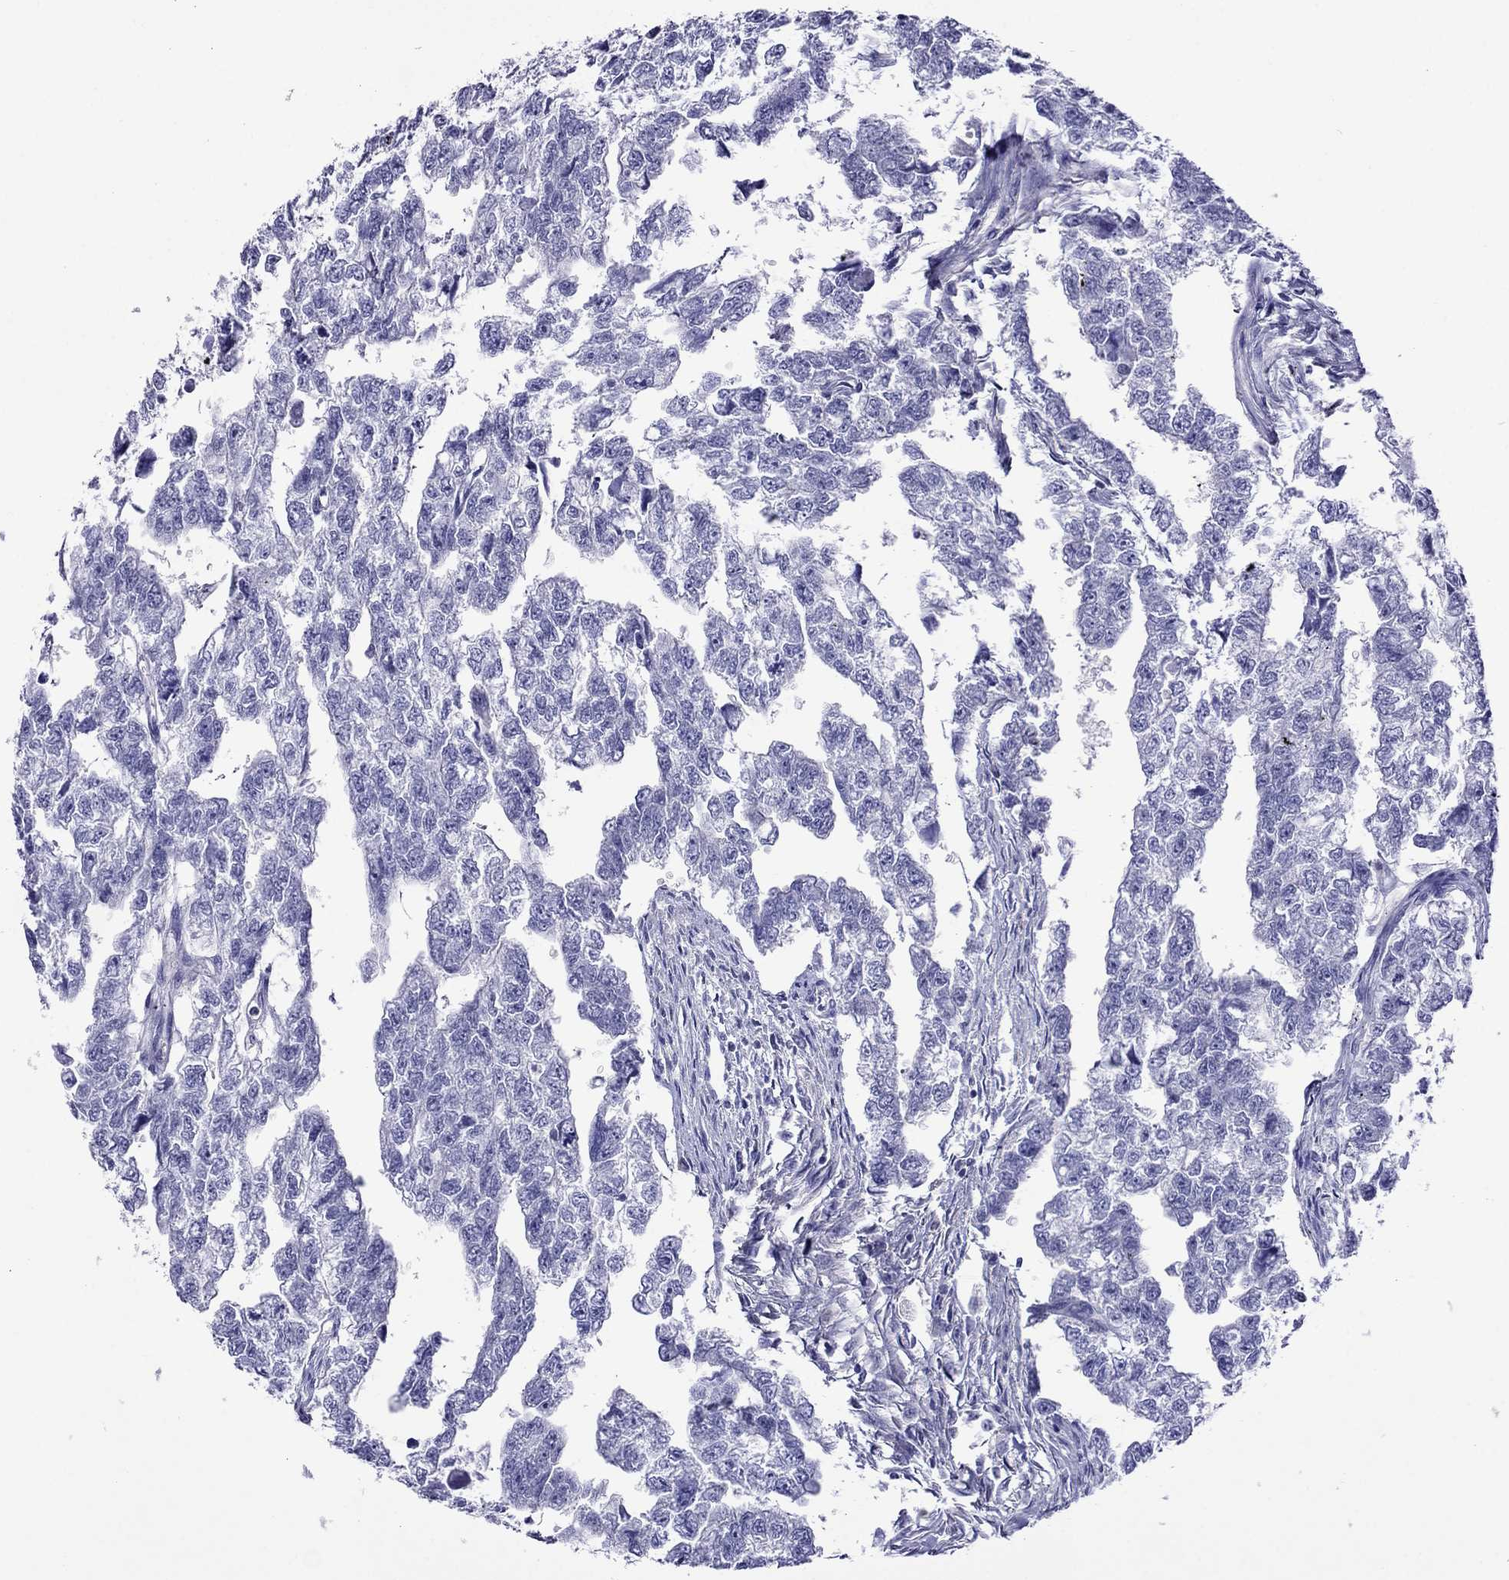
{"staining": {"intensity": "negative", "quantity": "none", "location": "none"}, "tissue": "testis cancer", "cell_type": "Tumor cells", "image_type": "cancer", "snomed": [{"axis": "morphology", "description": "Carcinoma, Embryonal, NOS"}, {"axis": "morphology", "description": "Teratoma, malignant, NOS"}, {"axis": "topography", "description": "Testis"}], "caption": "Immunohistochemistry (IHC) of human testis cancer (teratoma (malignant)) displays no expression in tumor cells. (DAB immunohistochemistry (IHC), high magnification).", "gene": "MPZ", "patient": {"sex": "male", "age": 44}}